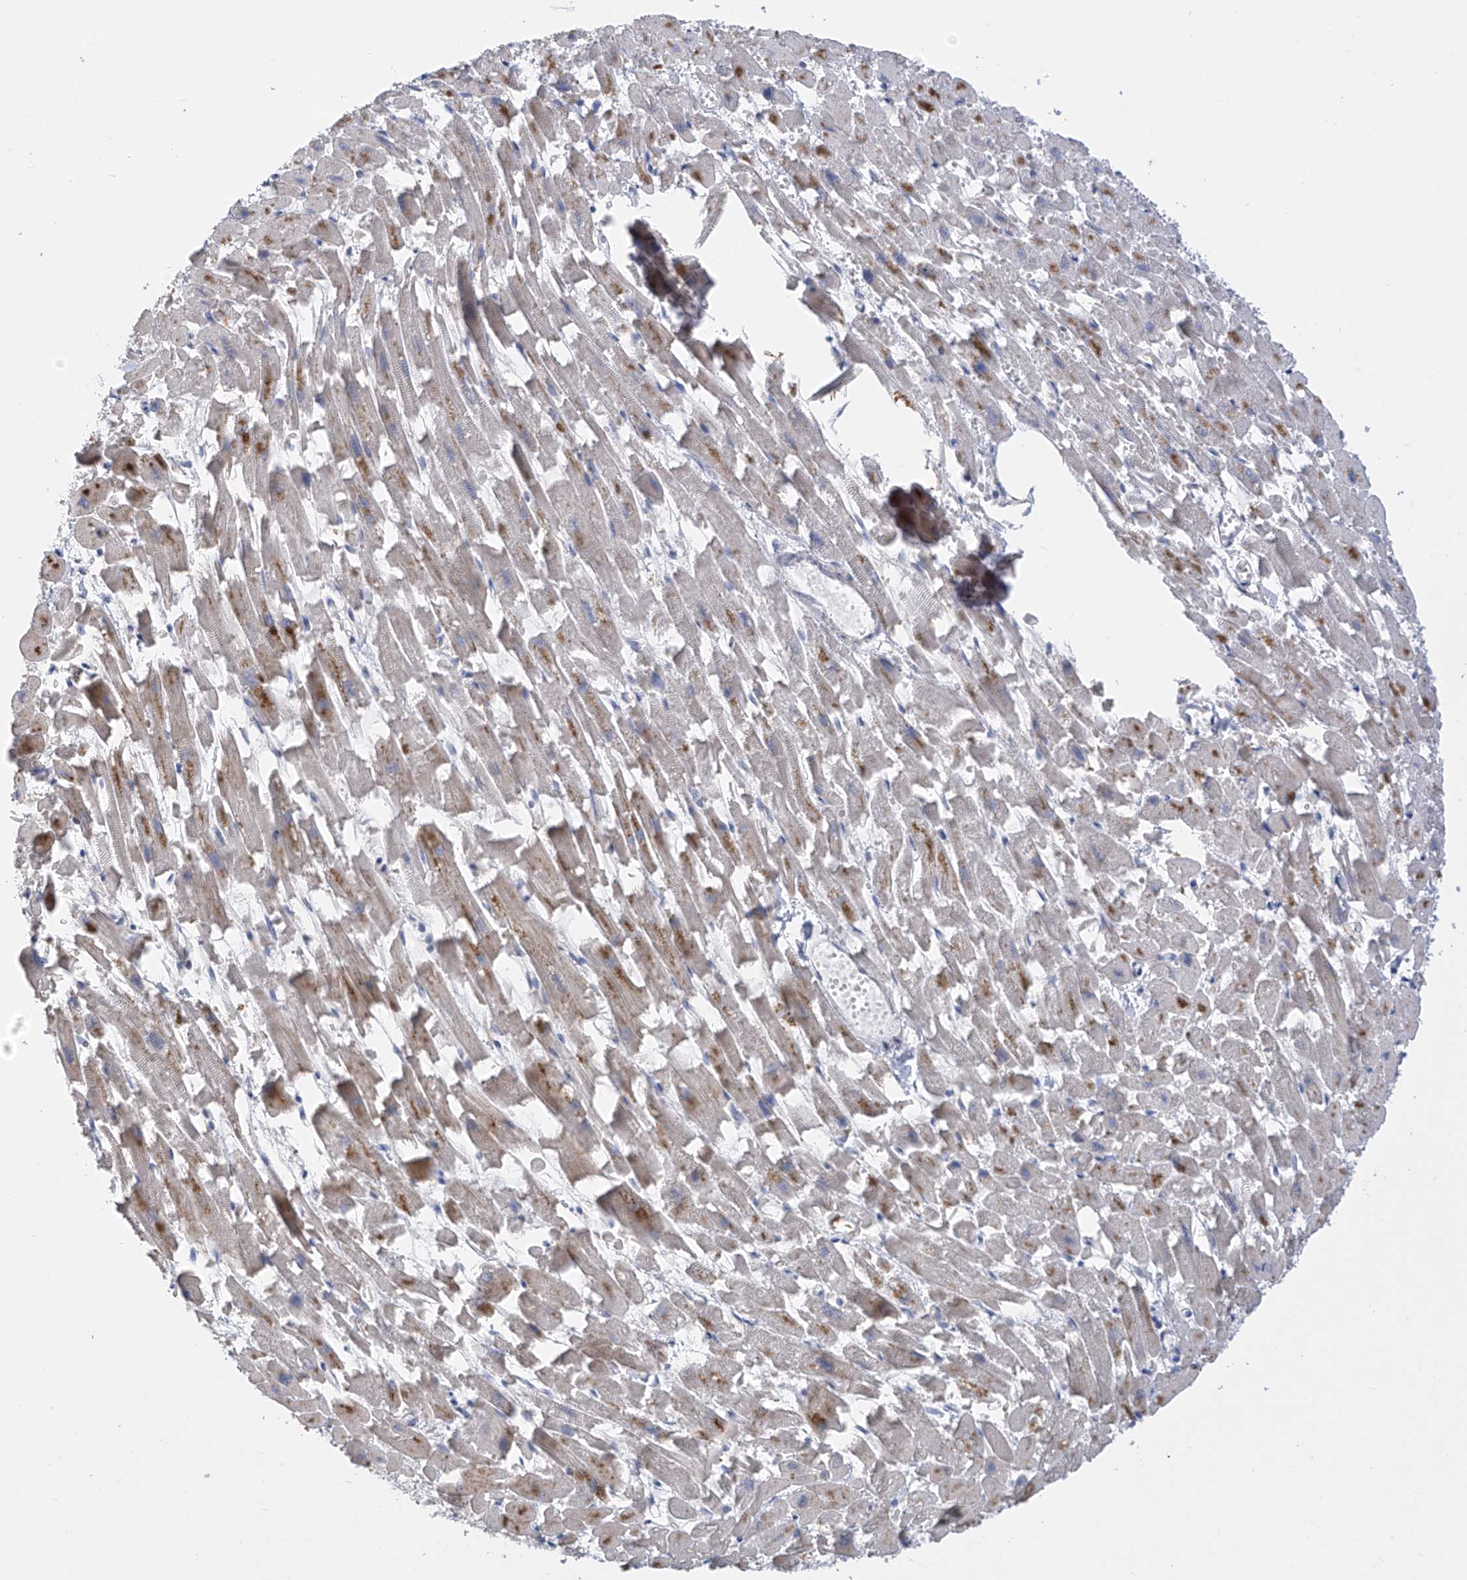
{"staining": {"intensity": "moderate", "quantity": "<25%", "location": "cytoplasmic/membranous"}, "tissue": "heart muscle", "cell_type": "Cardiomyocytes", "image_type": "normal", "snomed": [{"axis": "morphology", "description": "Normal tissue, NOS"}, {"axis": "topography", "description": "Heart"}], "caption": "Immunohistochemical staining of normal human heart muscle displays <25% levels of moderate cytoplasmic/membranous protein expression in about <25% of cardiomyocytes.", "gene": "SLCO4A1", "patient": {"sex": "female", "age": 64}}